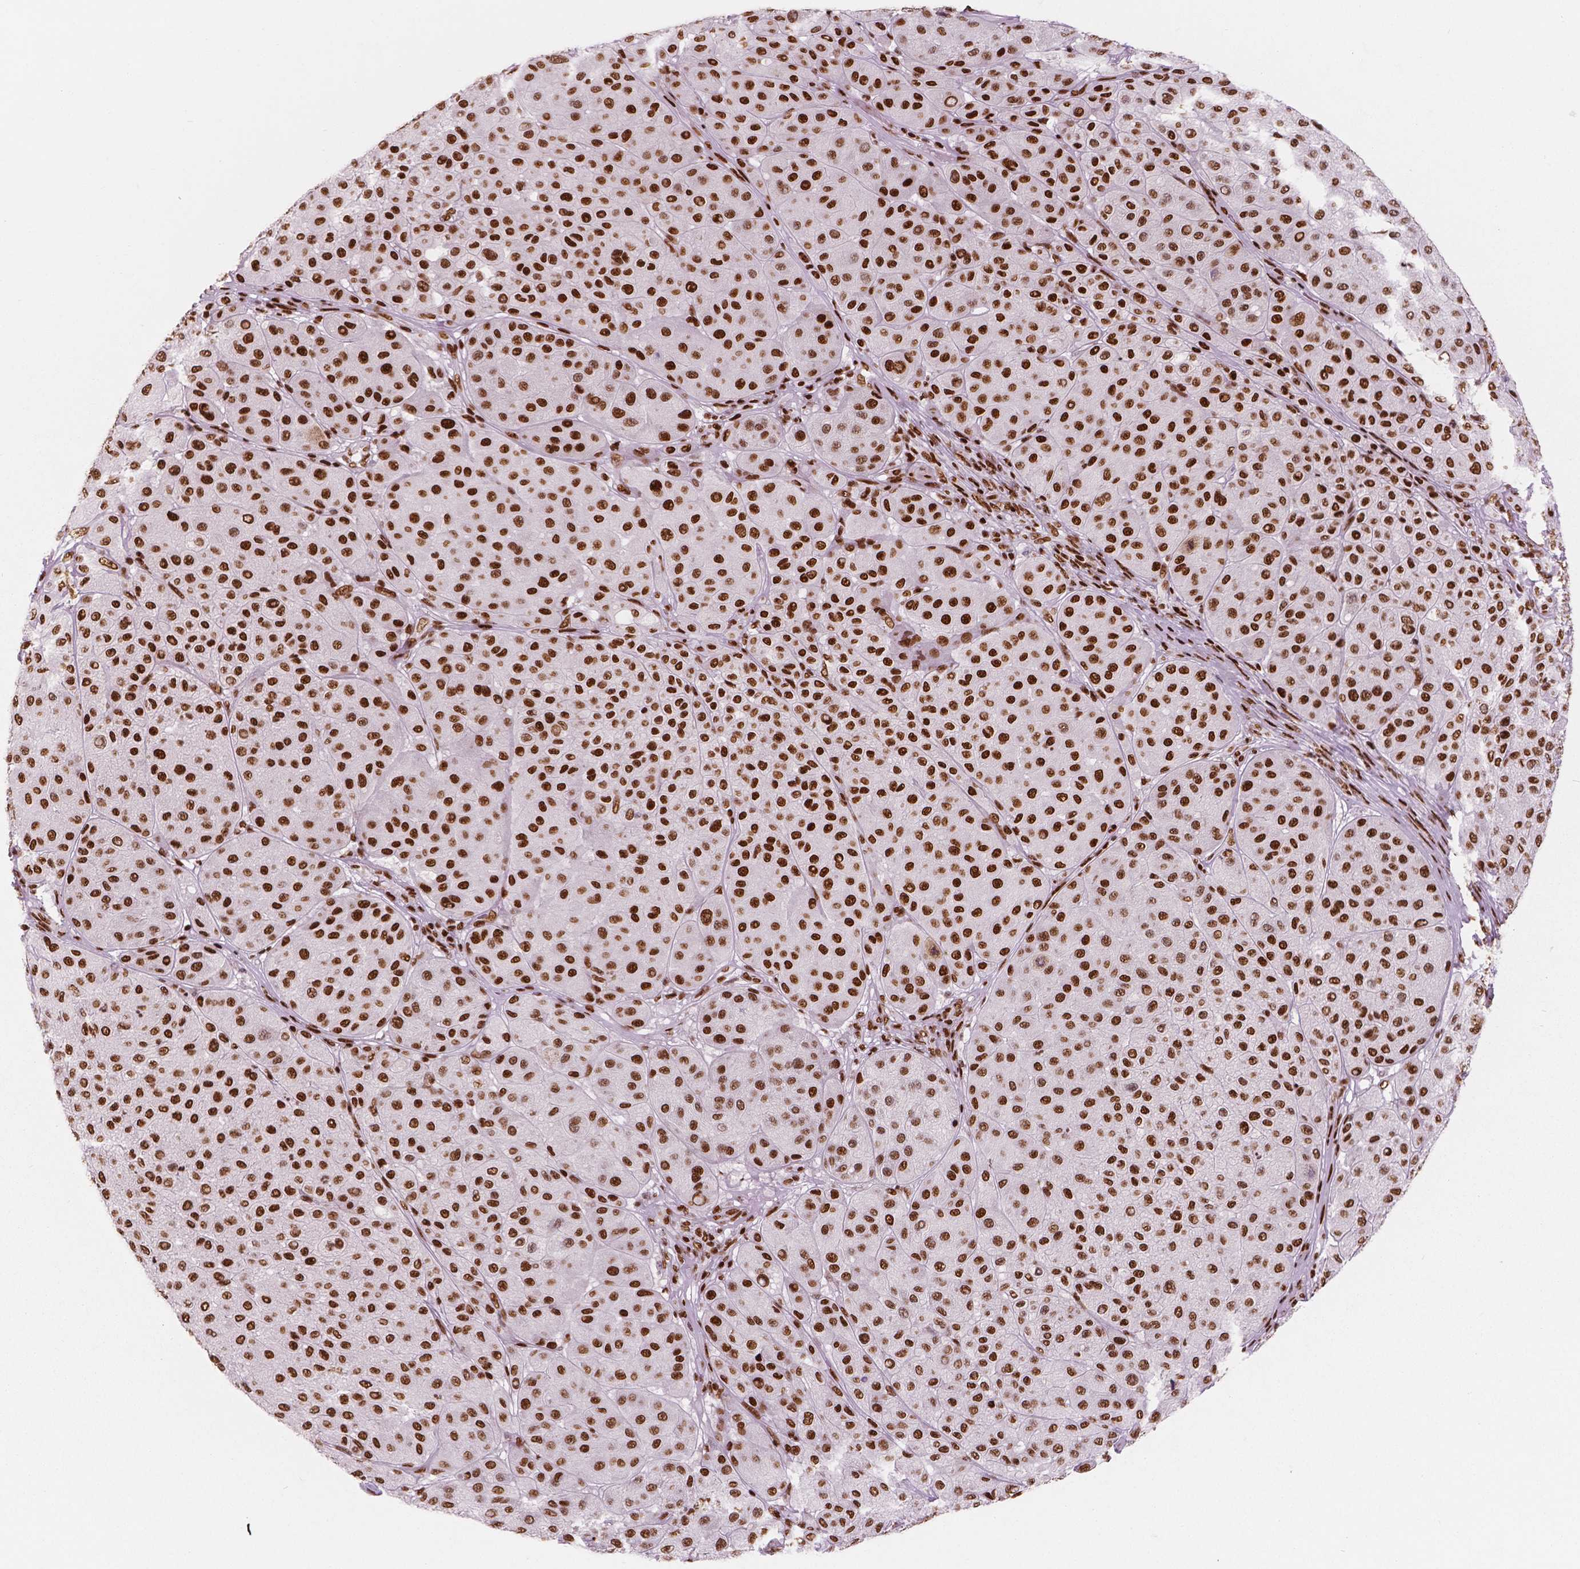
{"staining": {"intensity": "strong", "quantity": ">75%", "location": "nuclear"}, "tissue": "melanoma", "cell_type": "Tumor cells", "image_type": "cancer", "snomed": [{"axis": "morphology", "description": "Malignant melanoma, Metastatic site"}, {"axis": "topography", "description": "Smooth muscle"}], "caption": "High-power microscopy captured an immunohistochemistry photomicrograph of malignant melanoma (metastatic site), revealing strong nuclear staining in about >75% of tumor cells.", "gene": "BRD4", "patient": {"sex": "male", "age": 41}}